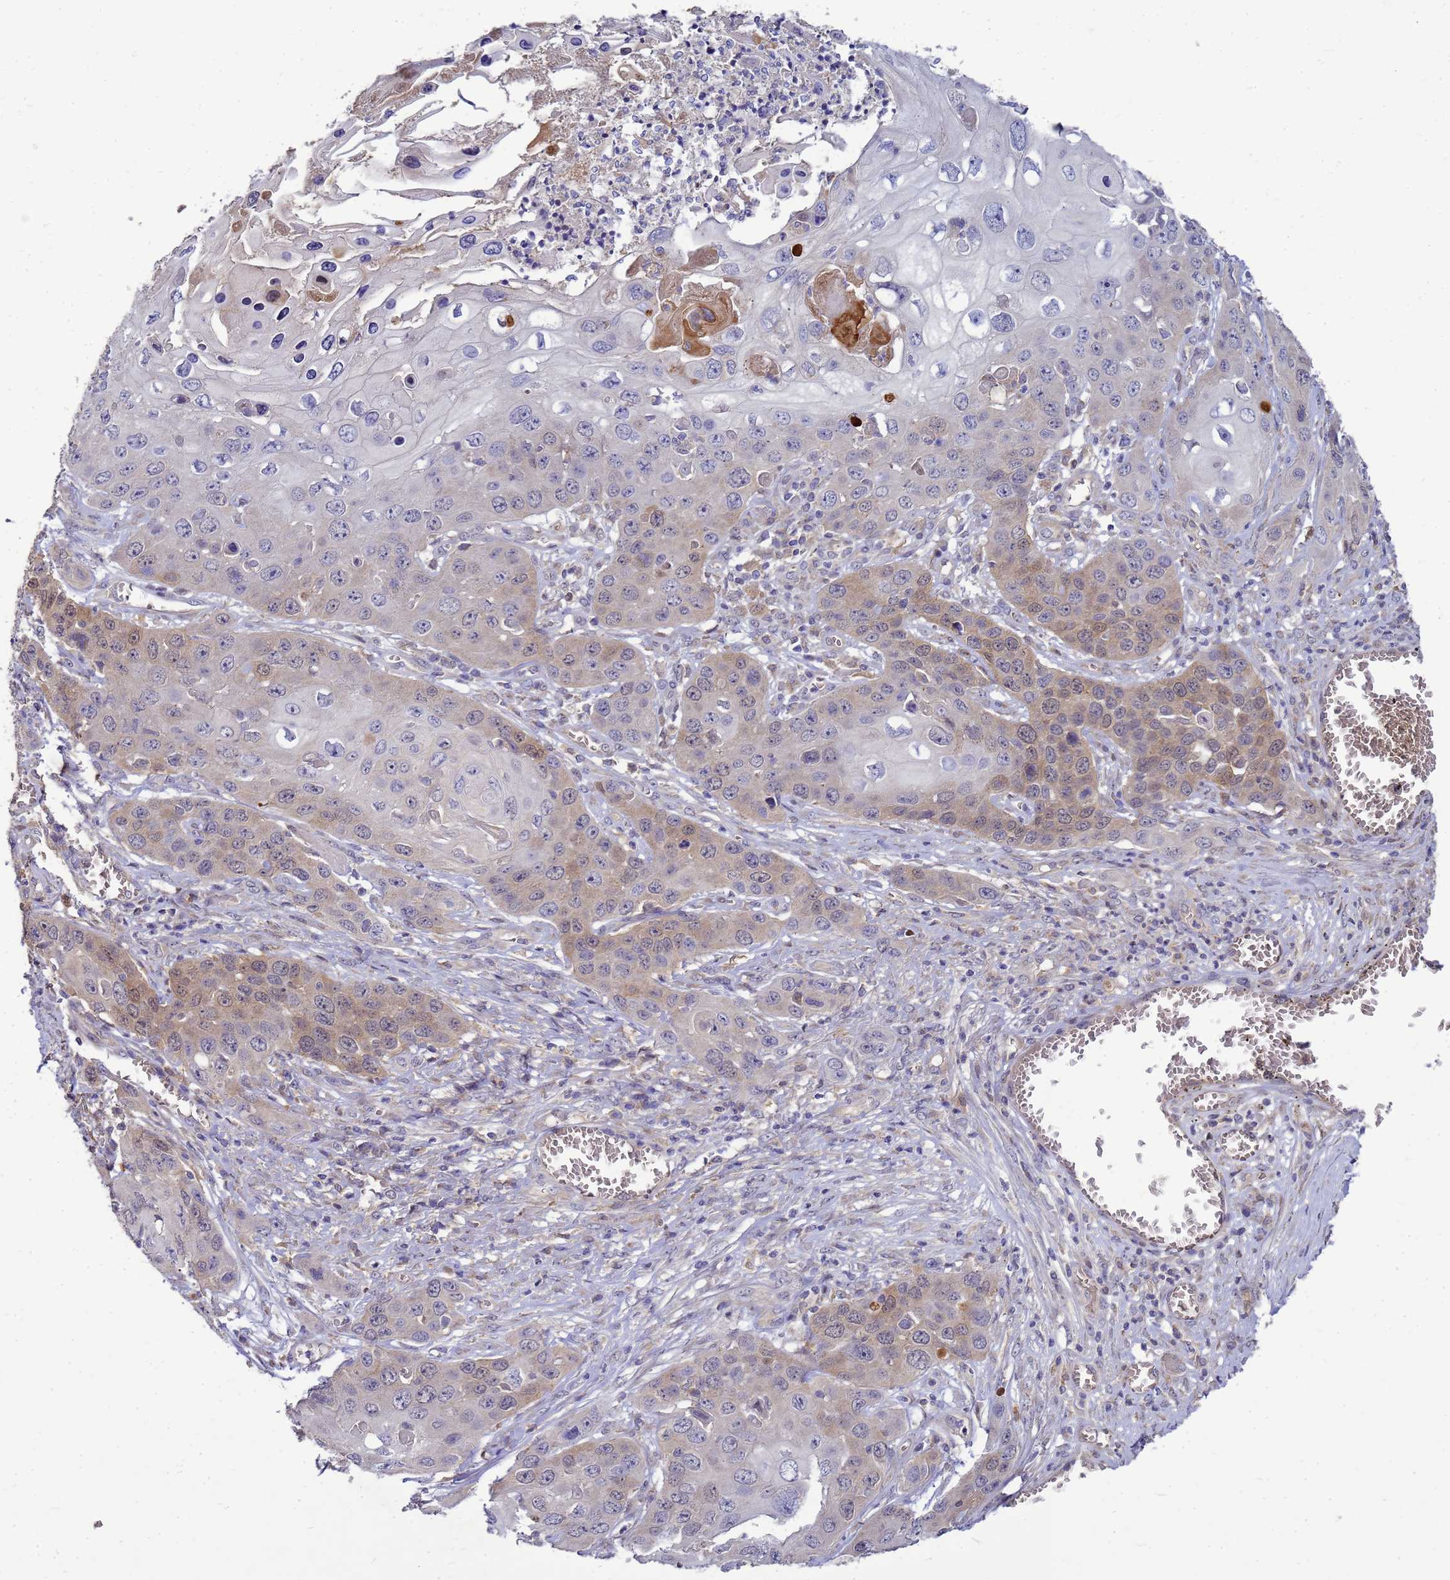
{"staining": {"intensity": "moderate", "quantity": "<25%", "location": "cytoplasmic/membranous,nuclear"}, "tissue": "skin cancer", "cell_type": "Tumor cells", "image_type": "cancer", "snomed": [{"axis": "morphology", "description": "Squamous cell carcinoma, NOS"}, {"axis": "topography", "description": "Skin"}], "caption": "Immunohistochemical staining of human squamous cell carcinoma (skin) demonstrates low levels of moderate cytoplasmic/membranous and nuclear positivity in approximately <25% of tumor cells.", "gene": "EIF4EBP3", "patient": {"sex": "male", "age": 55}}